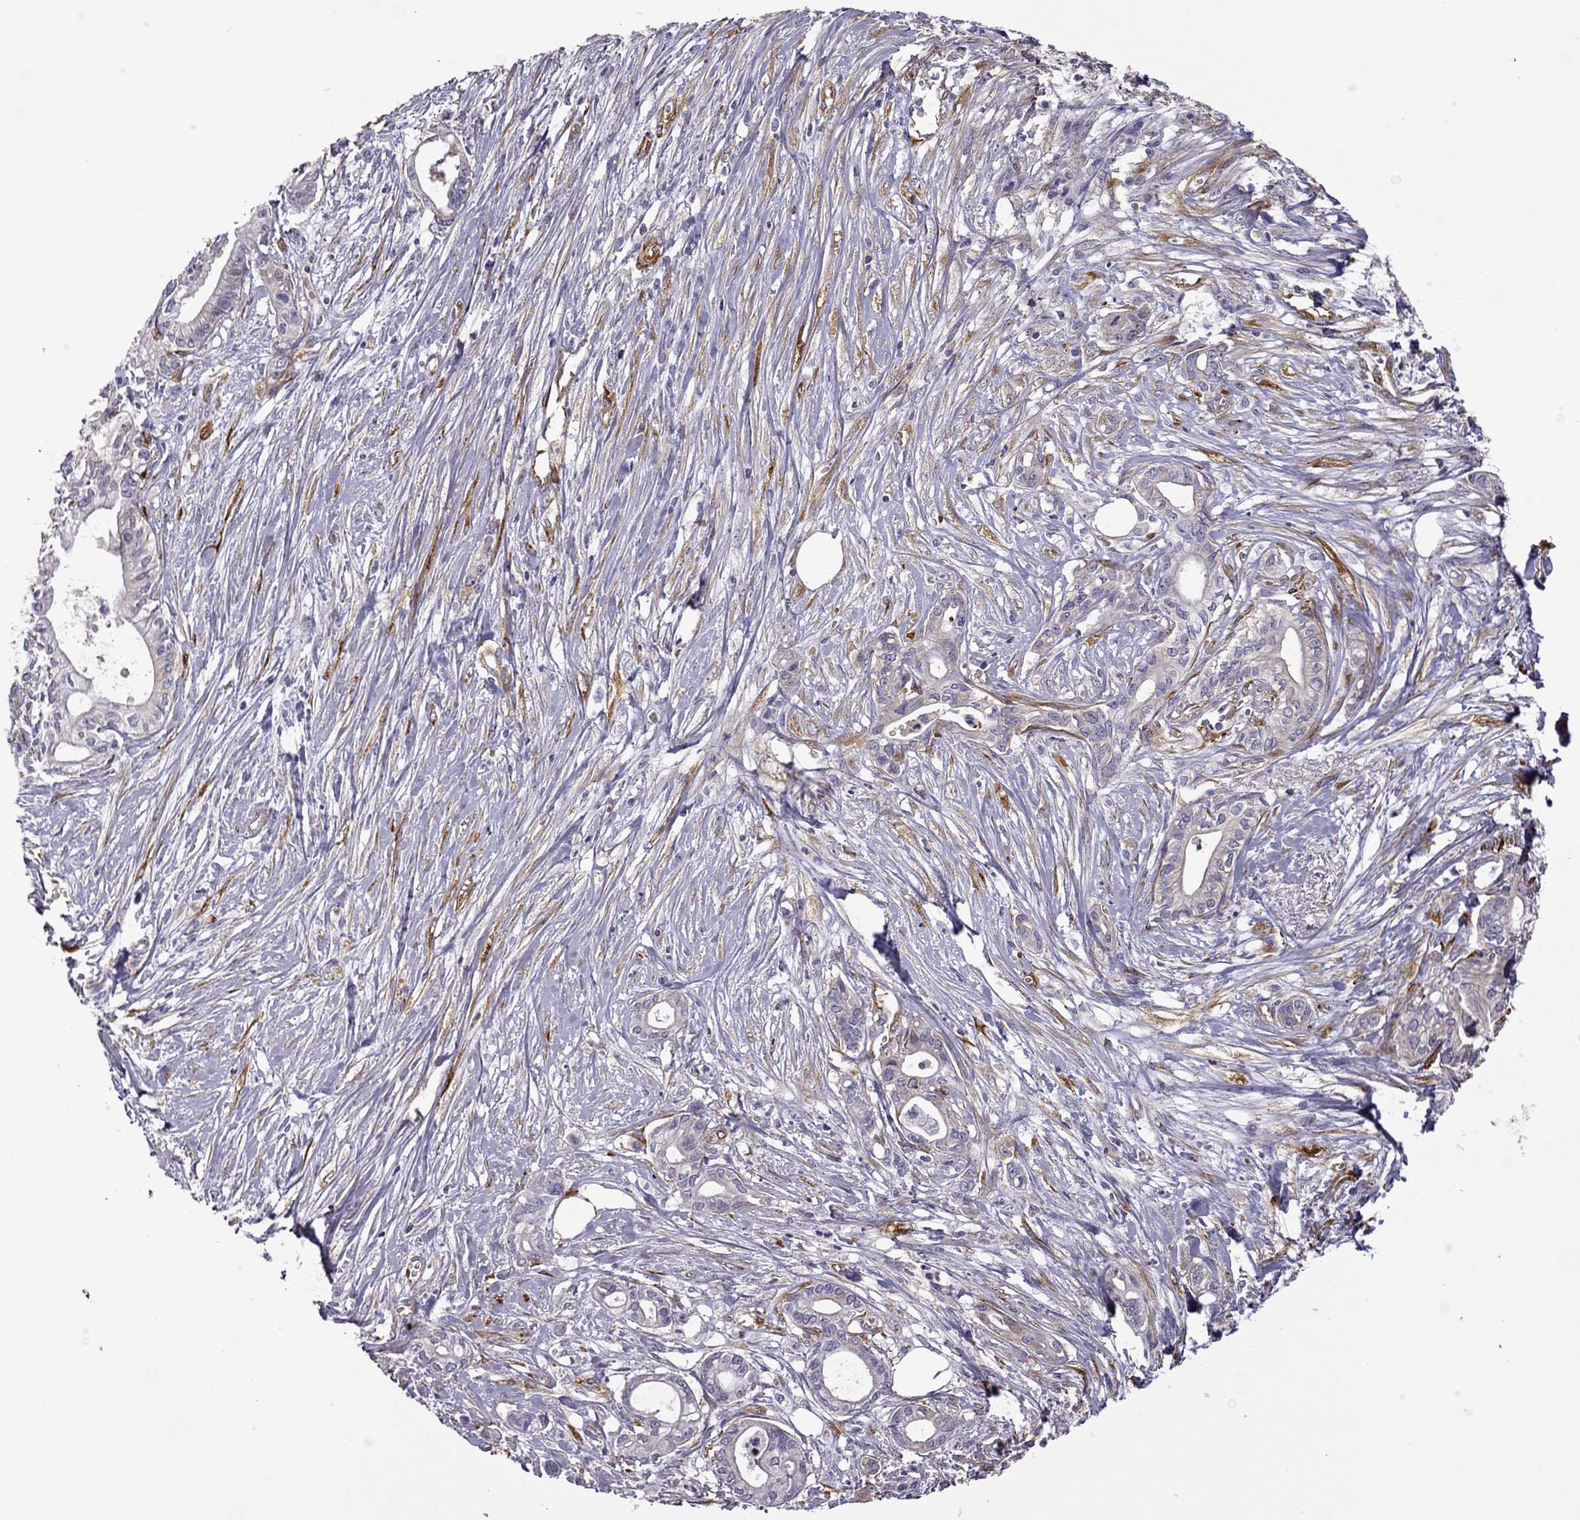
{"staining": {"intensity": "negative", "quantity": "none", "location": "none"}, "tissue": "pancreatic cancer", "cell_type": "Tumor cells", "image_type": "cancer", "snomed": [{"axis": "morphology", "description": "Adenocarcinoma, NOS"}, {"axis": "topography", "description": "Pancreas"}], "caption": "Immunohistochemistry (IHC) of human pancreatic cancer (adenocarcinoma) demonstrates no staining in tumor cells.", "gene": "MAP4", "patient": {"sex": "male", "age": 71}}